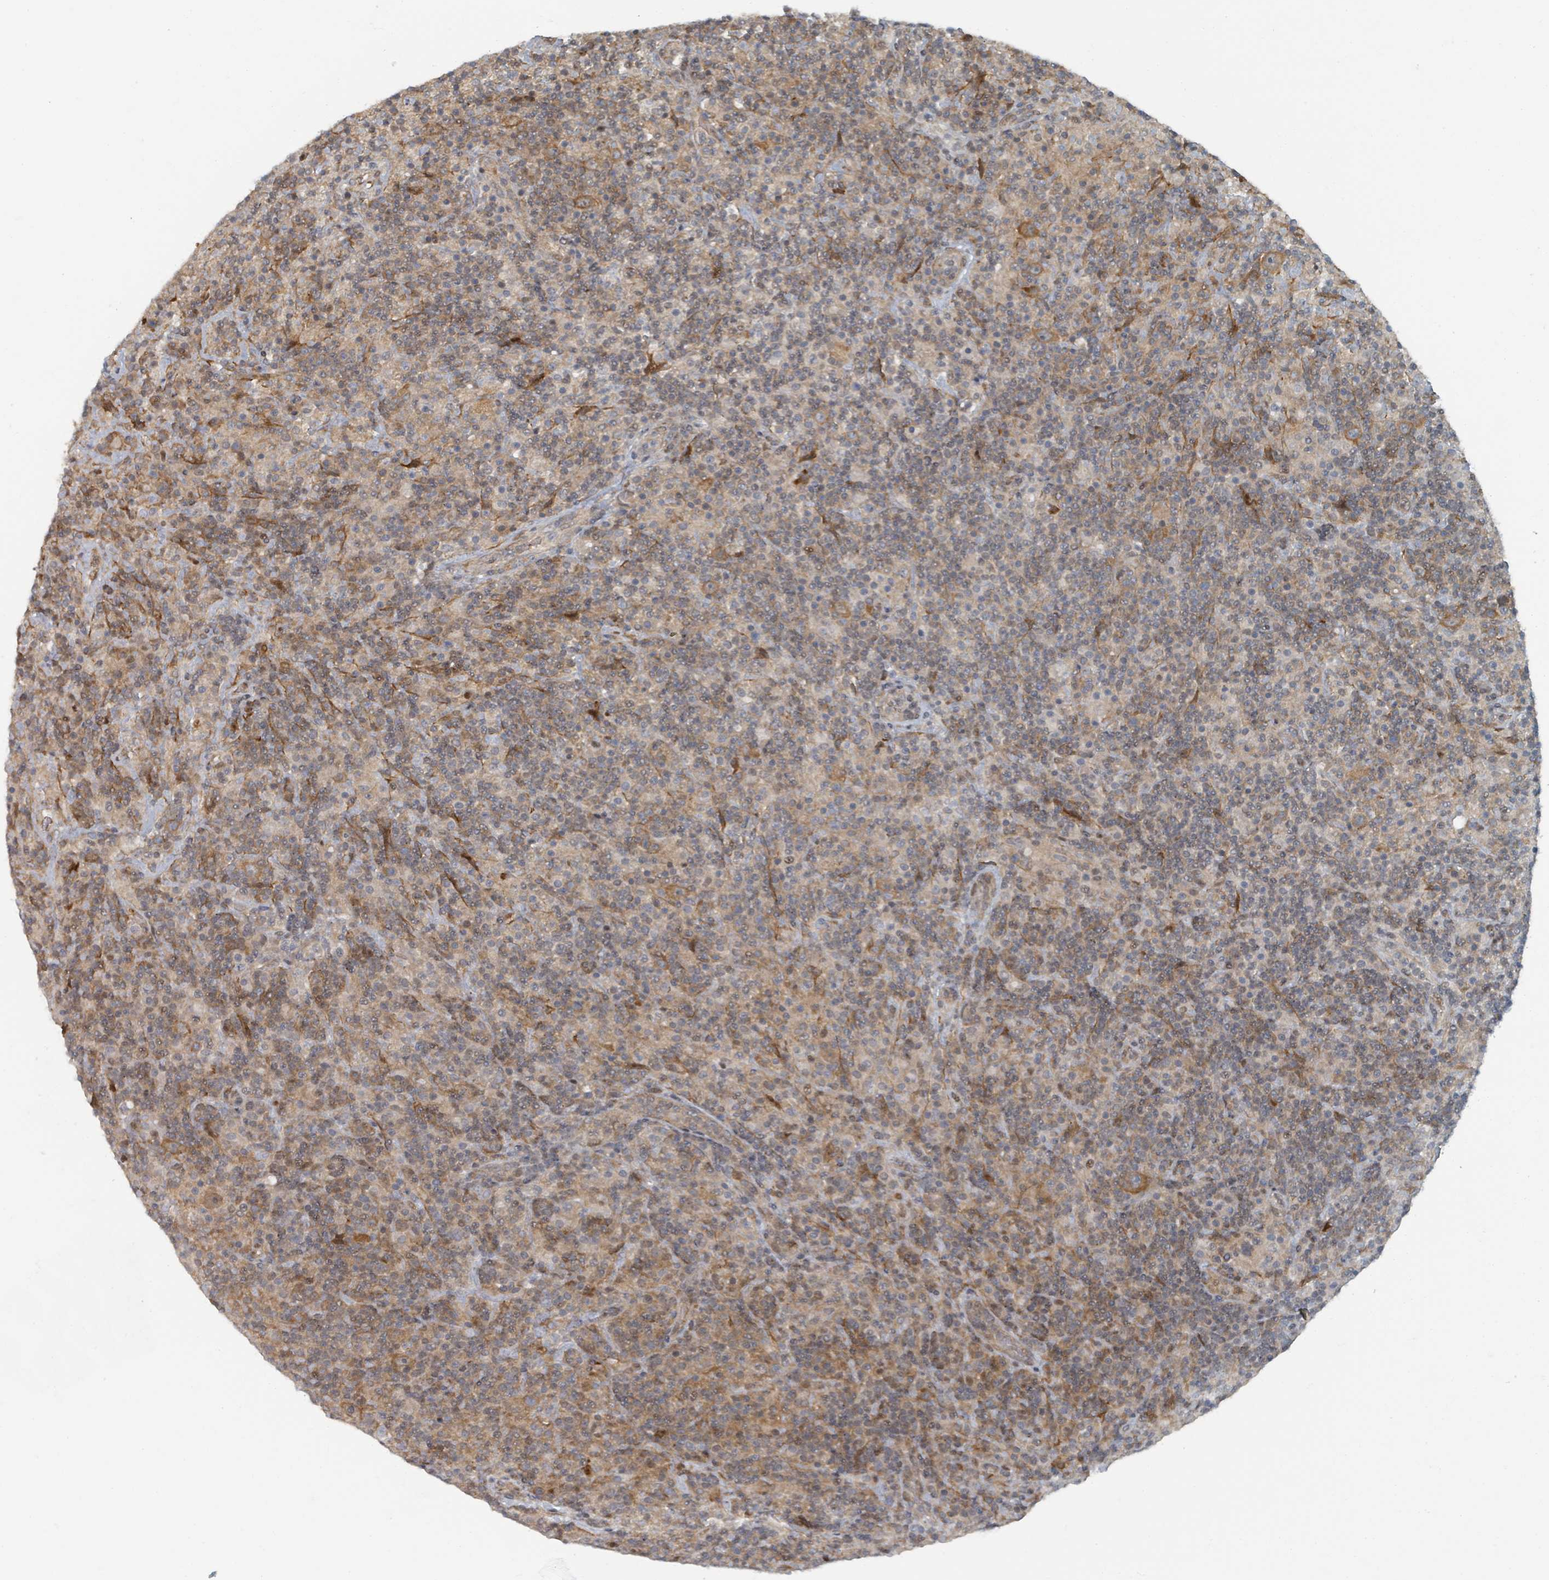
{"staining": {"intensity": "moderate", "quantity": ">75%", "location": "cytoplasmic/membranous"}, "tissue": "lymphoma", "cell_type": "Tumor cells", "image_type": "cancer", "snomed": [{"axis": "morphology", "description": "Hodgkin's disease, NOS"}, {"axis": "topography", "description": "Lymph node"}], "caption": "Moderate cytoplasmic/membranous positivity is seen in about >75% of tumor cells in lymphoma. (IHC, brightfield microscopy, high magnification).", "gene": "RHPN2", "patient": {"sex": "male", "age": 70}}